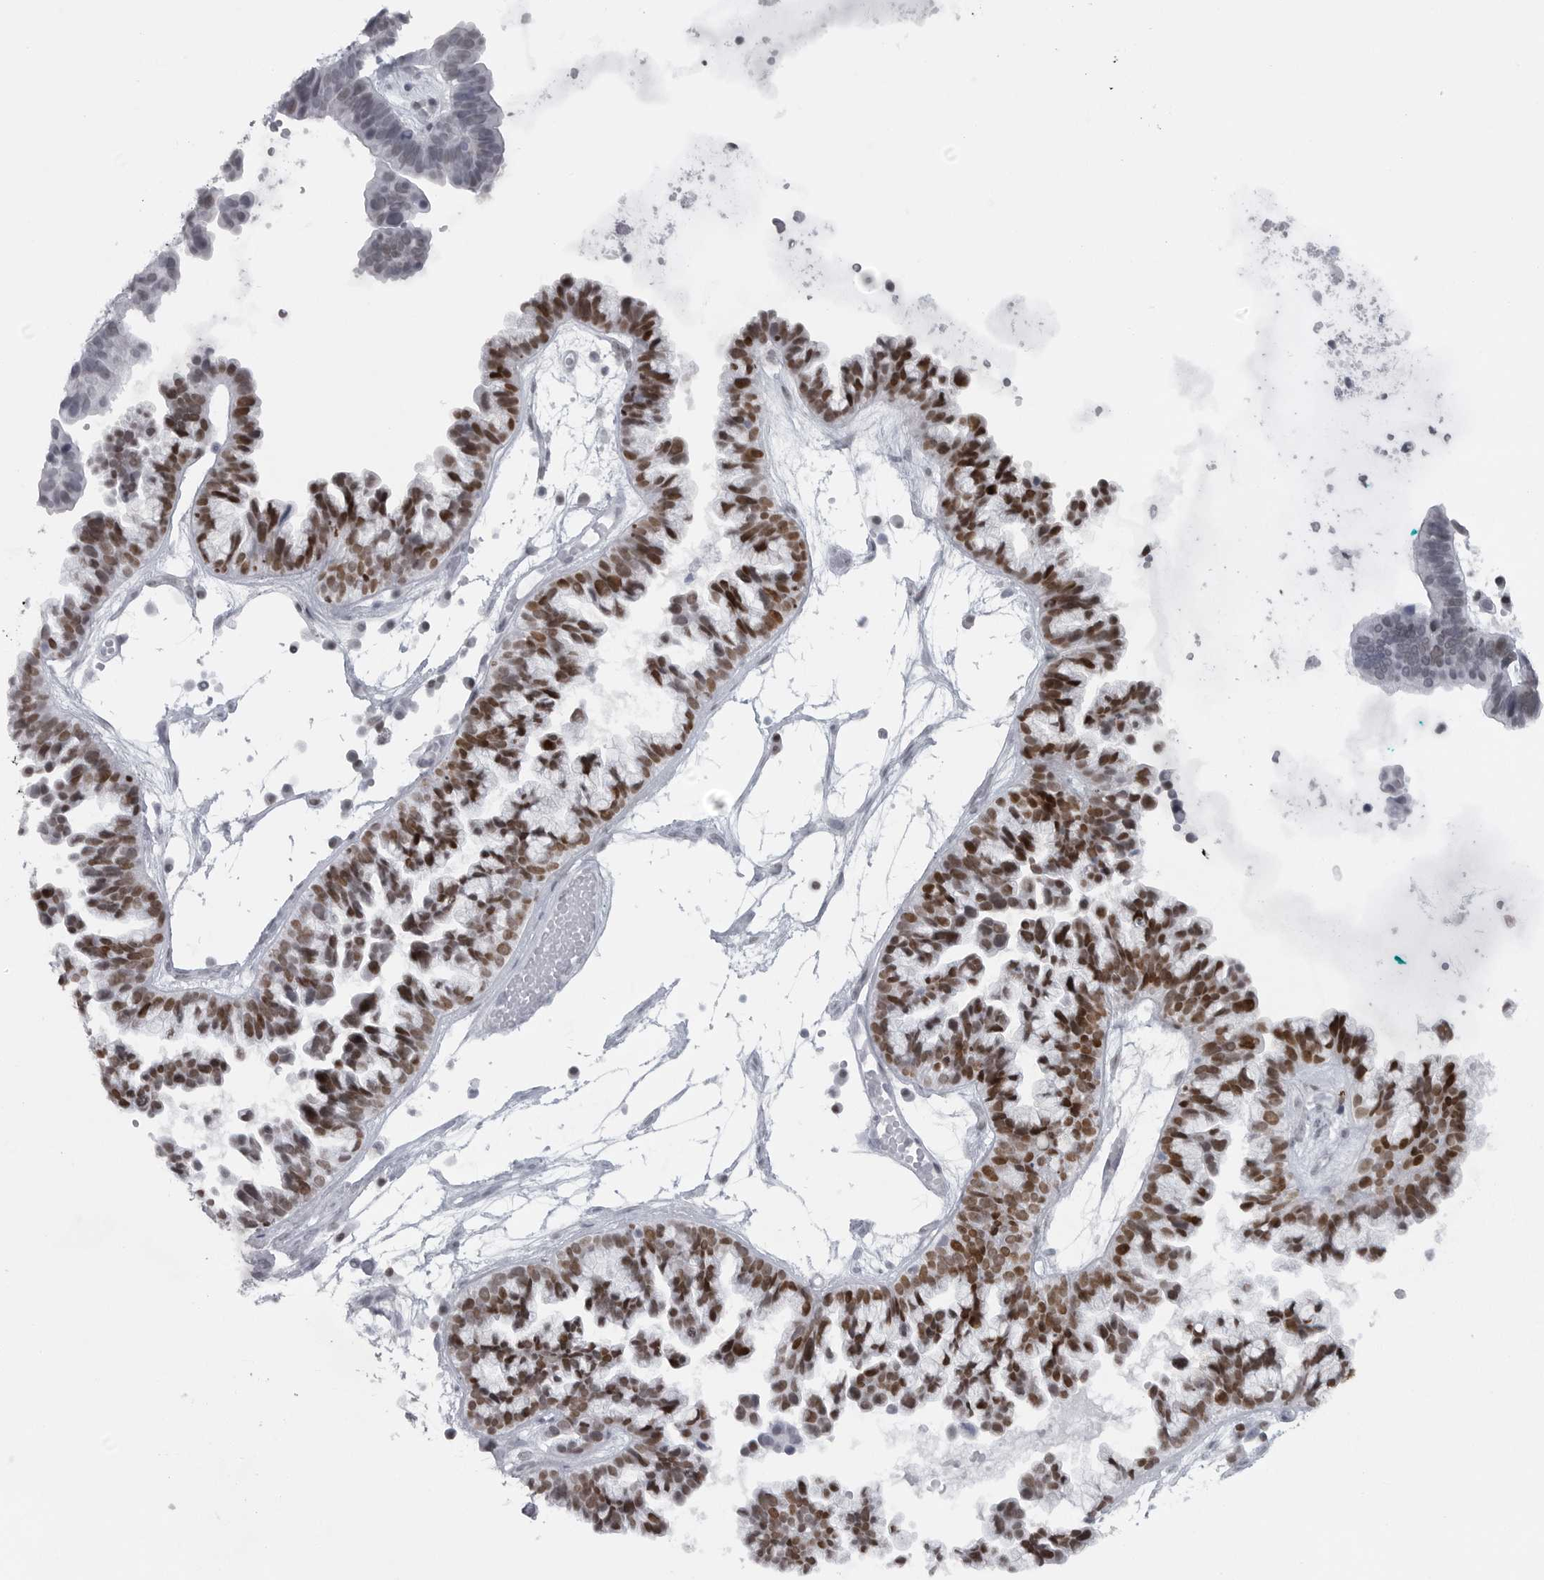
{"staining": {"intensity": "strong", "quantity": "25%-75%", "location": "nuclear"}, "tissue": "ovarian cancer", "cell_type": "Tumor cells", "image_type": "cancer", "snomed": [{"axis": "morphology", "description": "Cystadenocarcinoma, serous, NOS"}, {"axis": "topography", "description": "Ovary"}], "caption": "High-power microscopy captured an IHC image of ovarian serous cystadenocarcinoma, revealing strong nuclear positivity in approximately 25%-75% of tumor cells.", "gene": "HMGN3", "patient": {"sex": "female", "age": 56}}